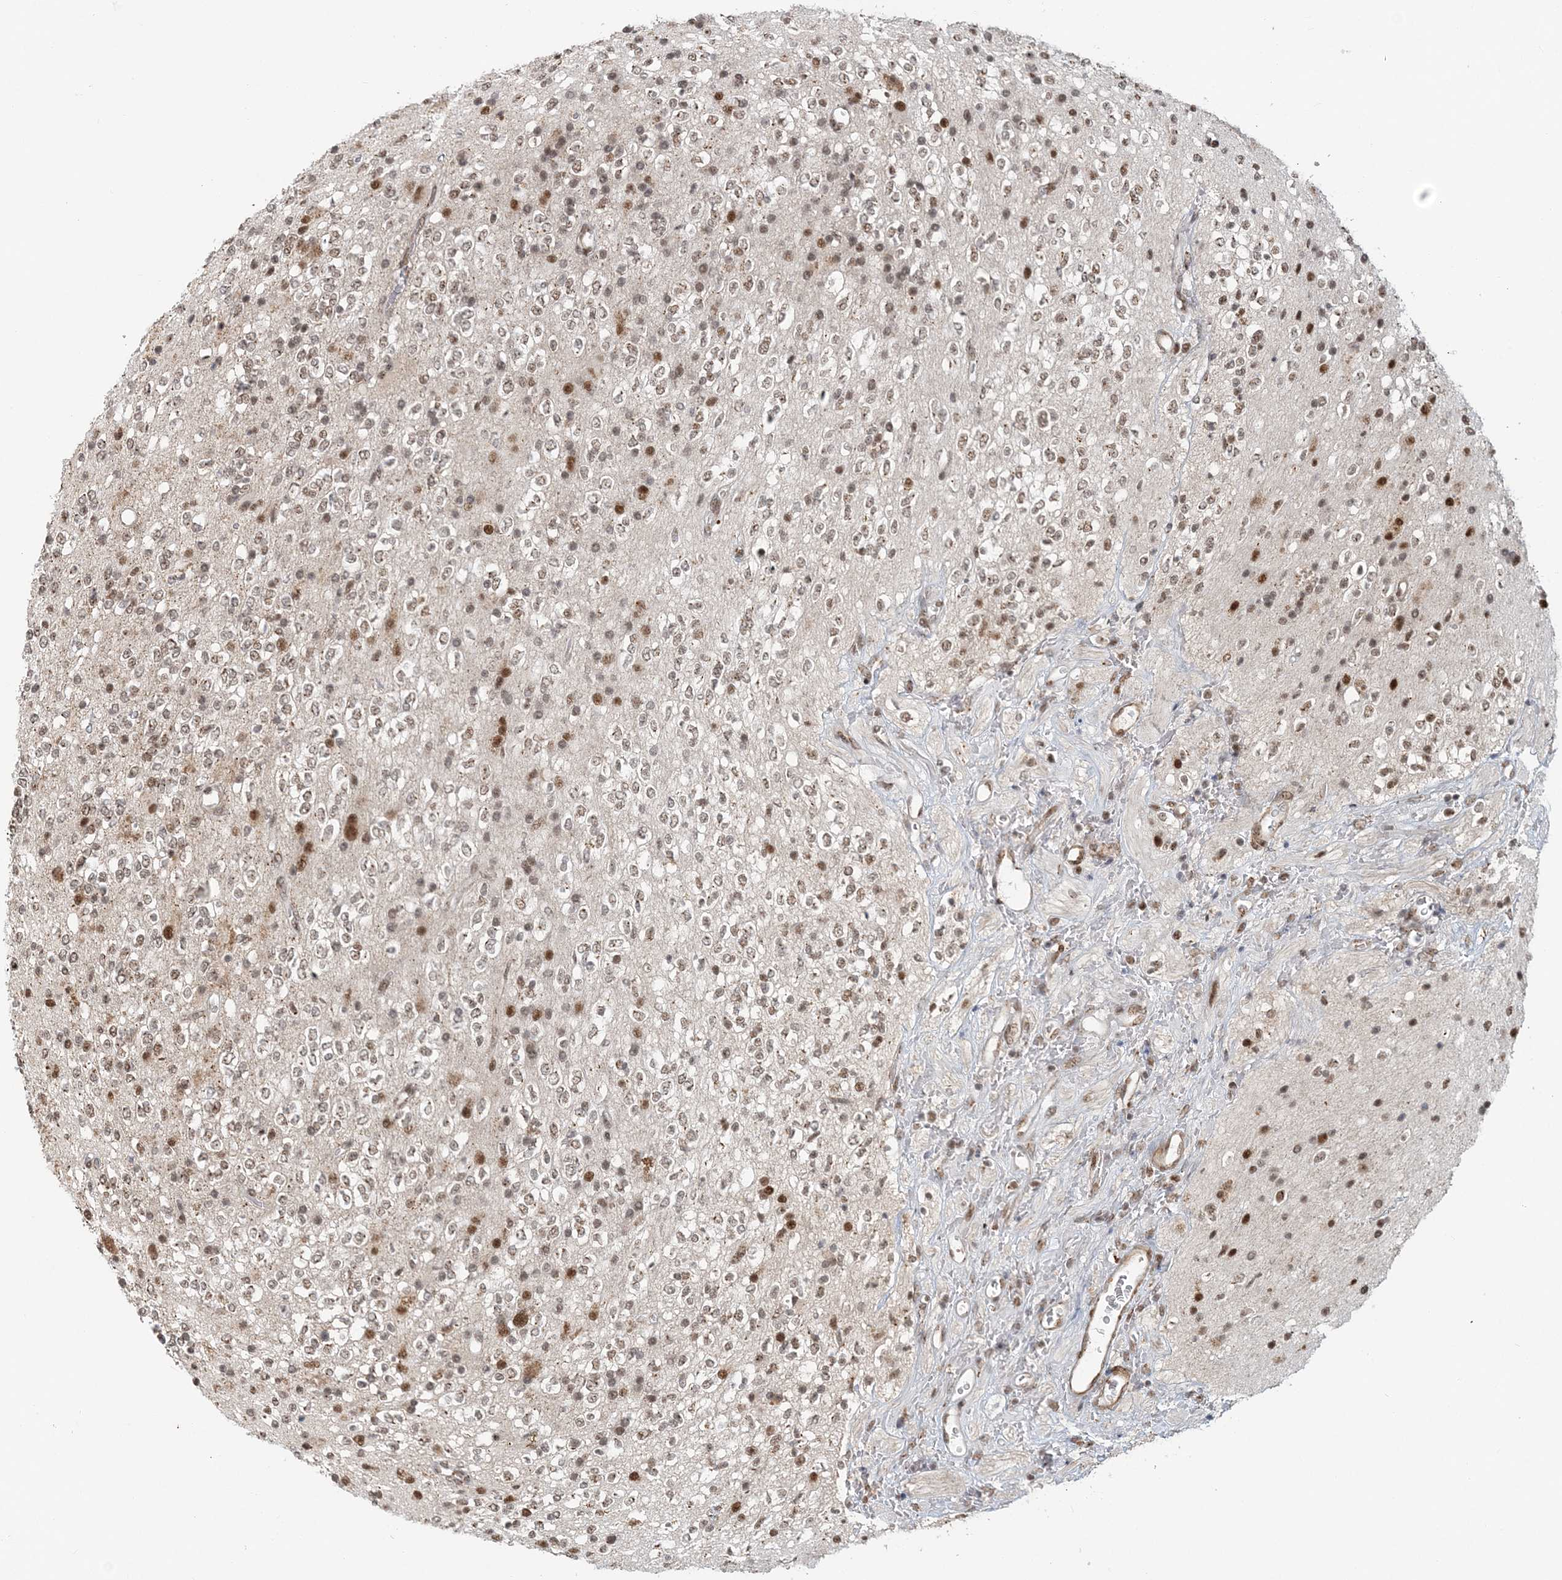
{"staining": {"intensity": "weak", "quantity": "25%-75%", "location": "nuclear"}, "tissue": "glioma", "cell_type": "Tumor cells", "image_type": "cancer", "snomed": [{"axis": "morphology", "description": "Glioma, malignant, High grade"}, {"axis": "topography", "description": "Brain"}], "caption": "Protein expression analysis of malignant glioma (high-grade) shows weak nuclear expression in approximately 25%-75% of tumor cells.", "gene": "PLRG1", "patient": {"sex": "male", "age": 34}}